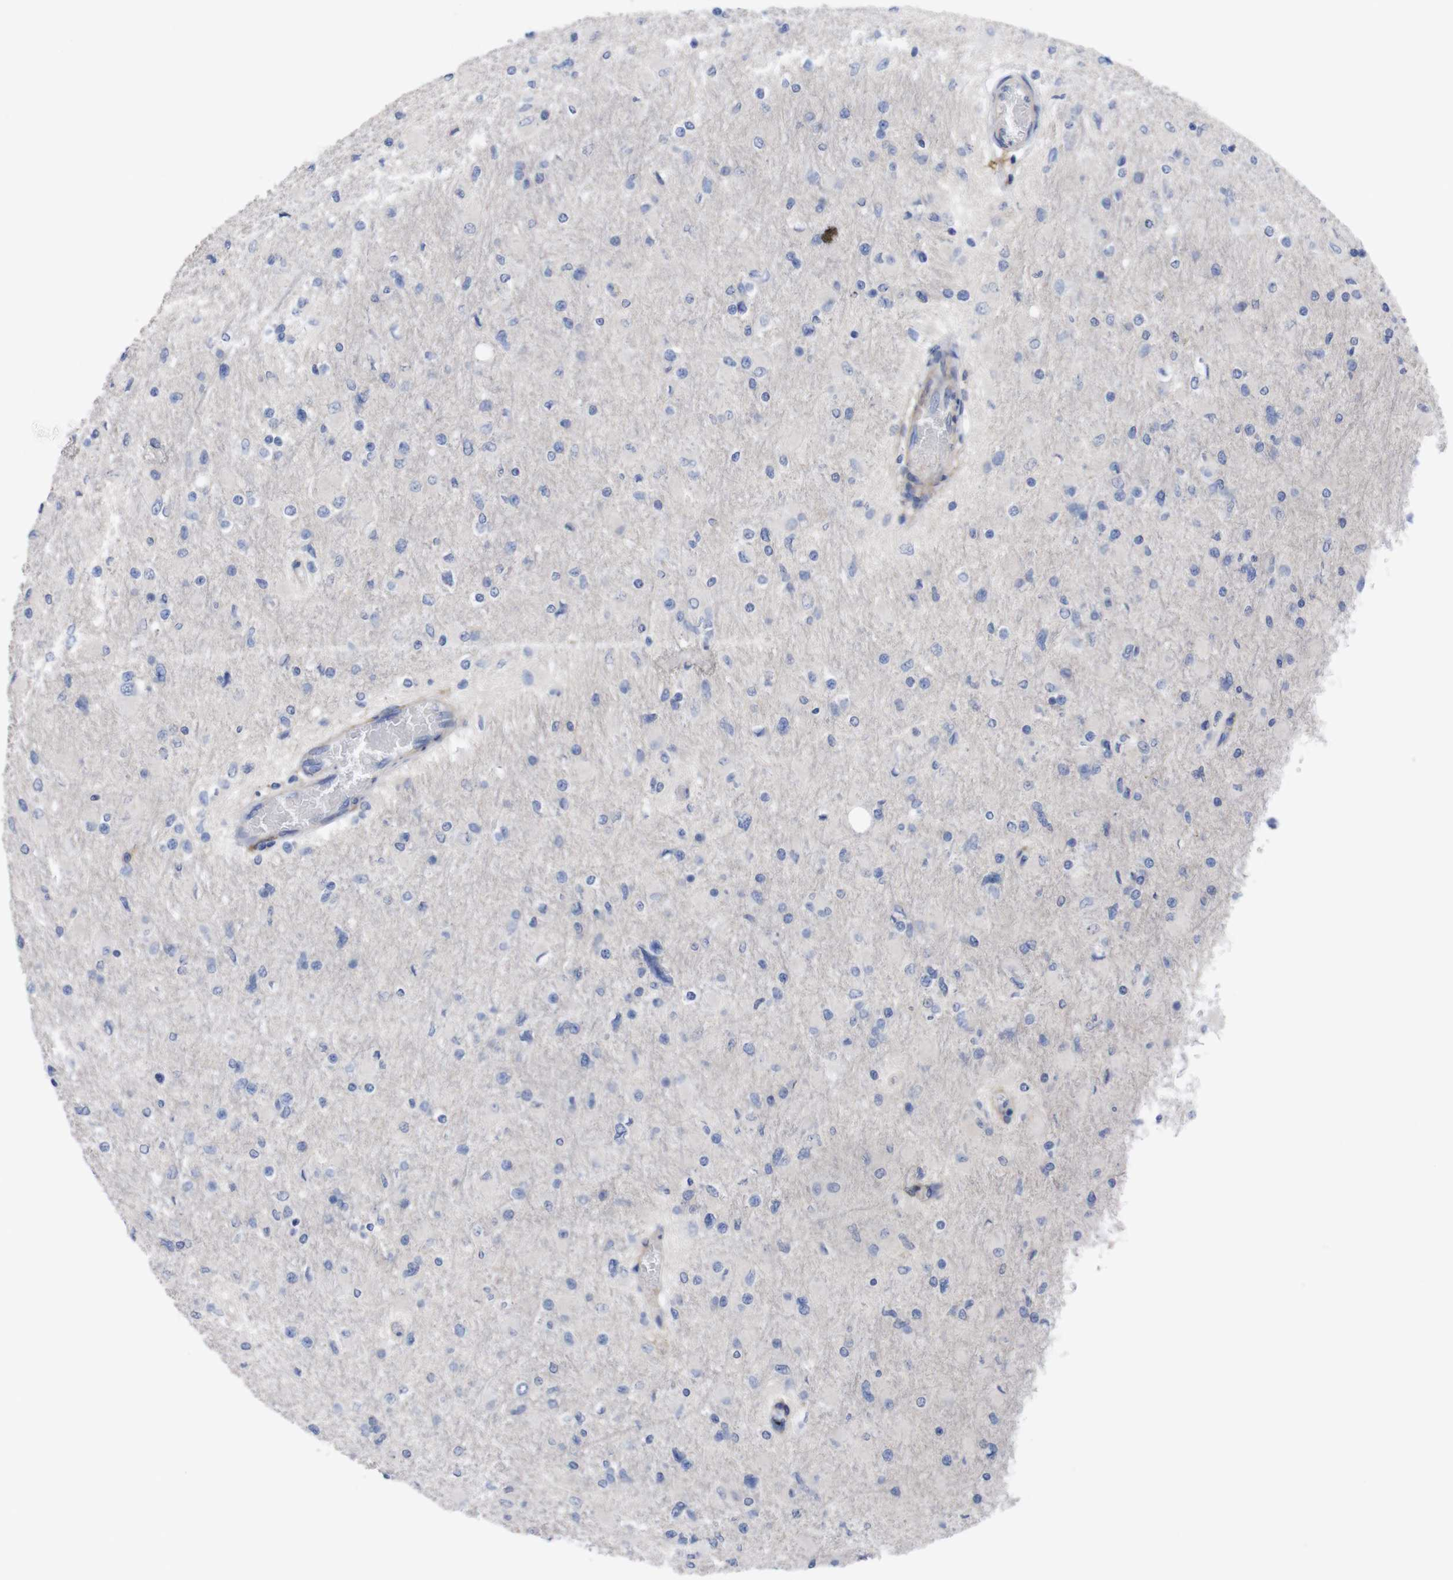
{"staining": {"intensity": "negative", "quantity": "none", "location": "none"}, "tissue": "glioma", "cell_type": "Tumor cells", "image_type": "cancer", "snomed": [{"axis": "morphology", "description": "Glioma, malignant, High grade"}, {"axis": "topography", "description": "Cerebral cortex"}], "caption": "This is an immunohistochemistry image of human malignant glioma (high-grade). There is no staining in tumor cells.", "gene": "C5AR1", "patient": {"sex": "female", "age": 36}}